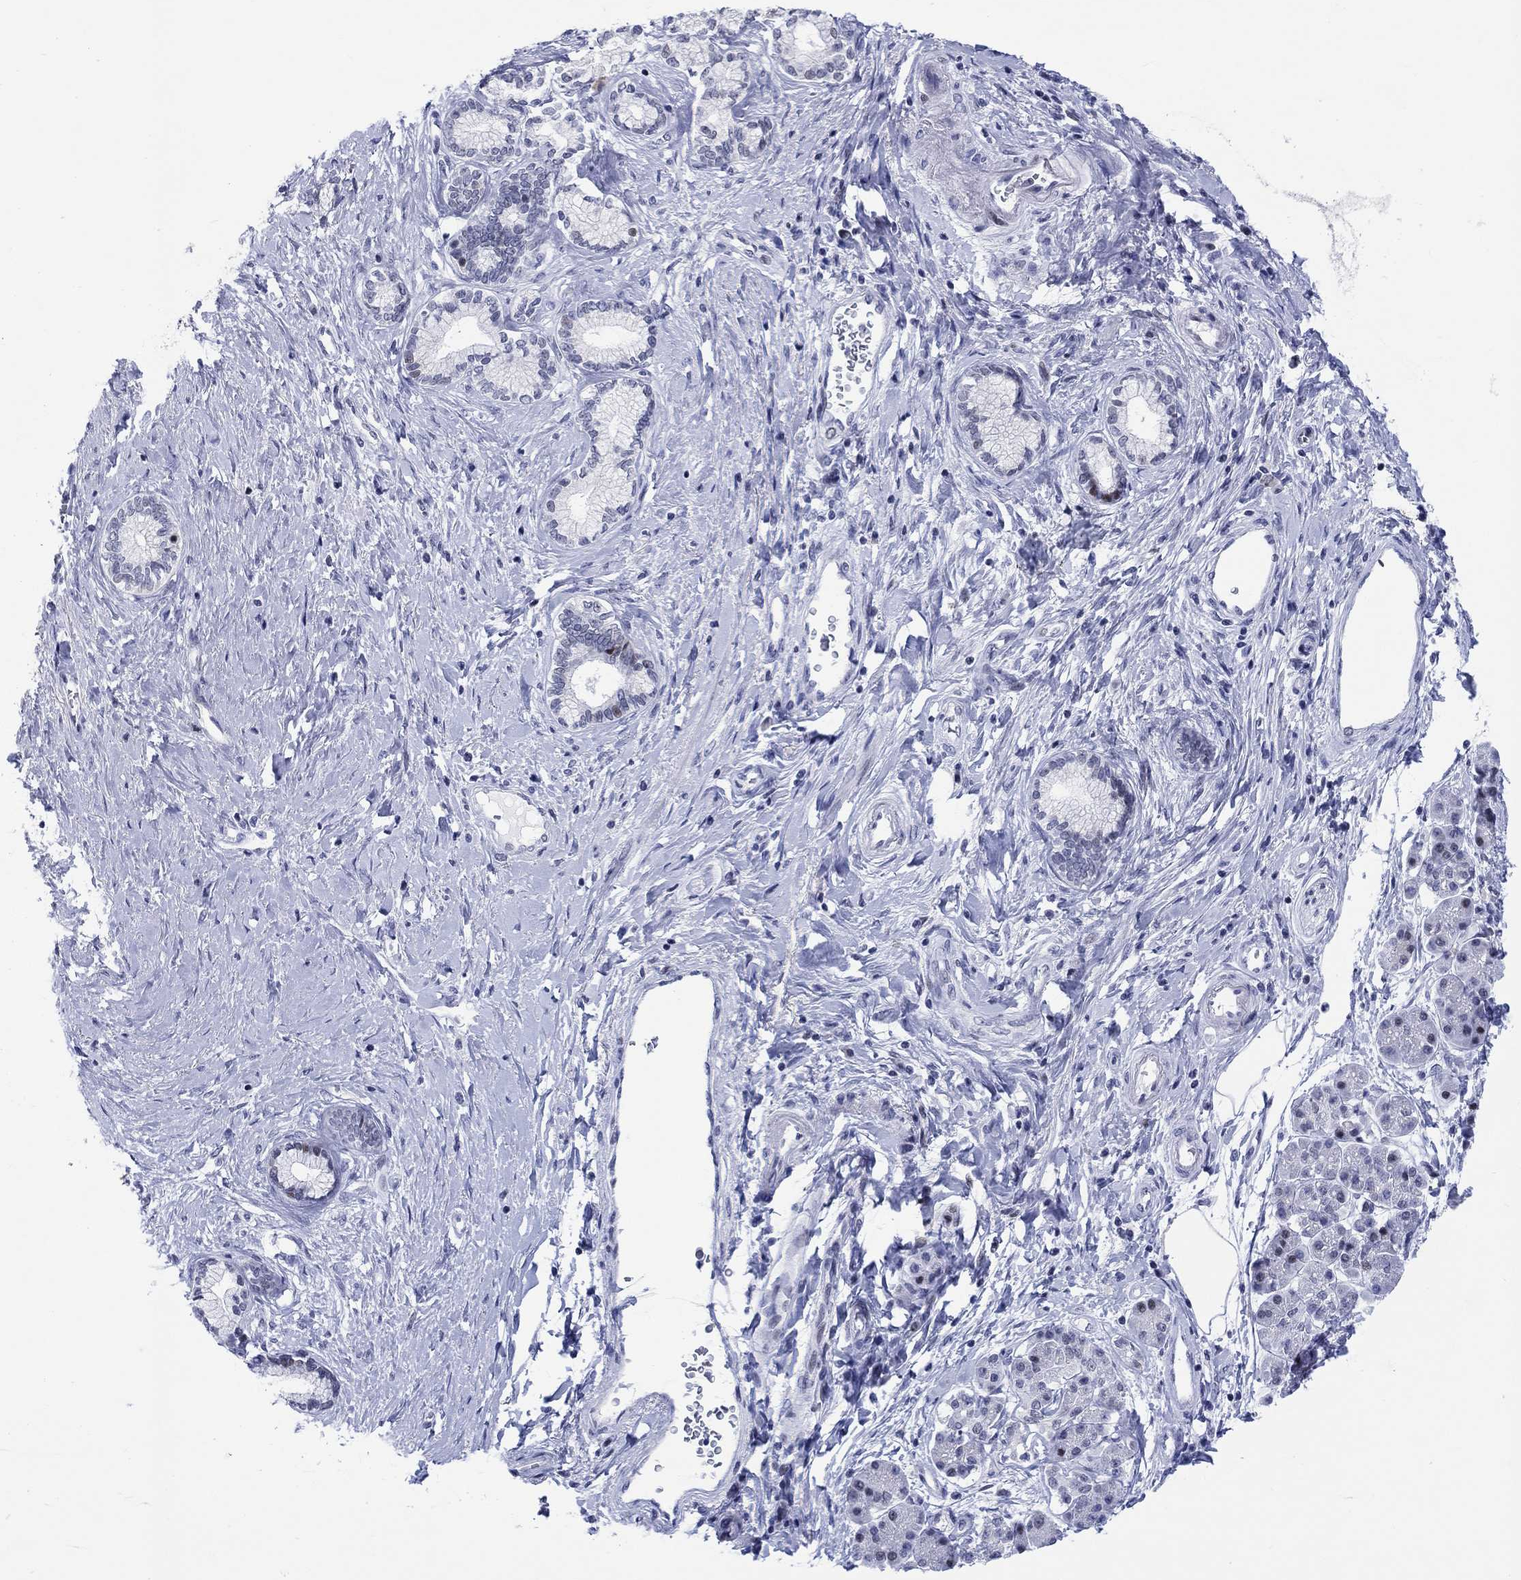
{"staining": {"intensity": "negative", "quantity": "none", "location": "none"}, "tissue": "pancreatic cancer", "cell_type": "Tumor cells", "image_type": "cancer", "snomed": [{"axis": "morphology", "description": "Adenocarcinoma, NOS"}, {"axis": "topography", "description": "Pancreas"}], "caption": "The photomicrograph shows no staining of tumor cells in adenocarcinoma (pancreatic). Nuclei are stained in blue.", "gene": "CDCA2", "patient": {"sex": "female", "age": 73}}